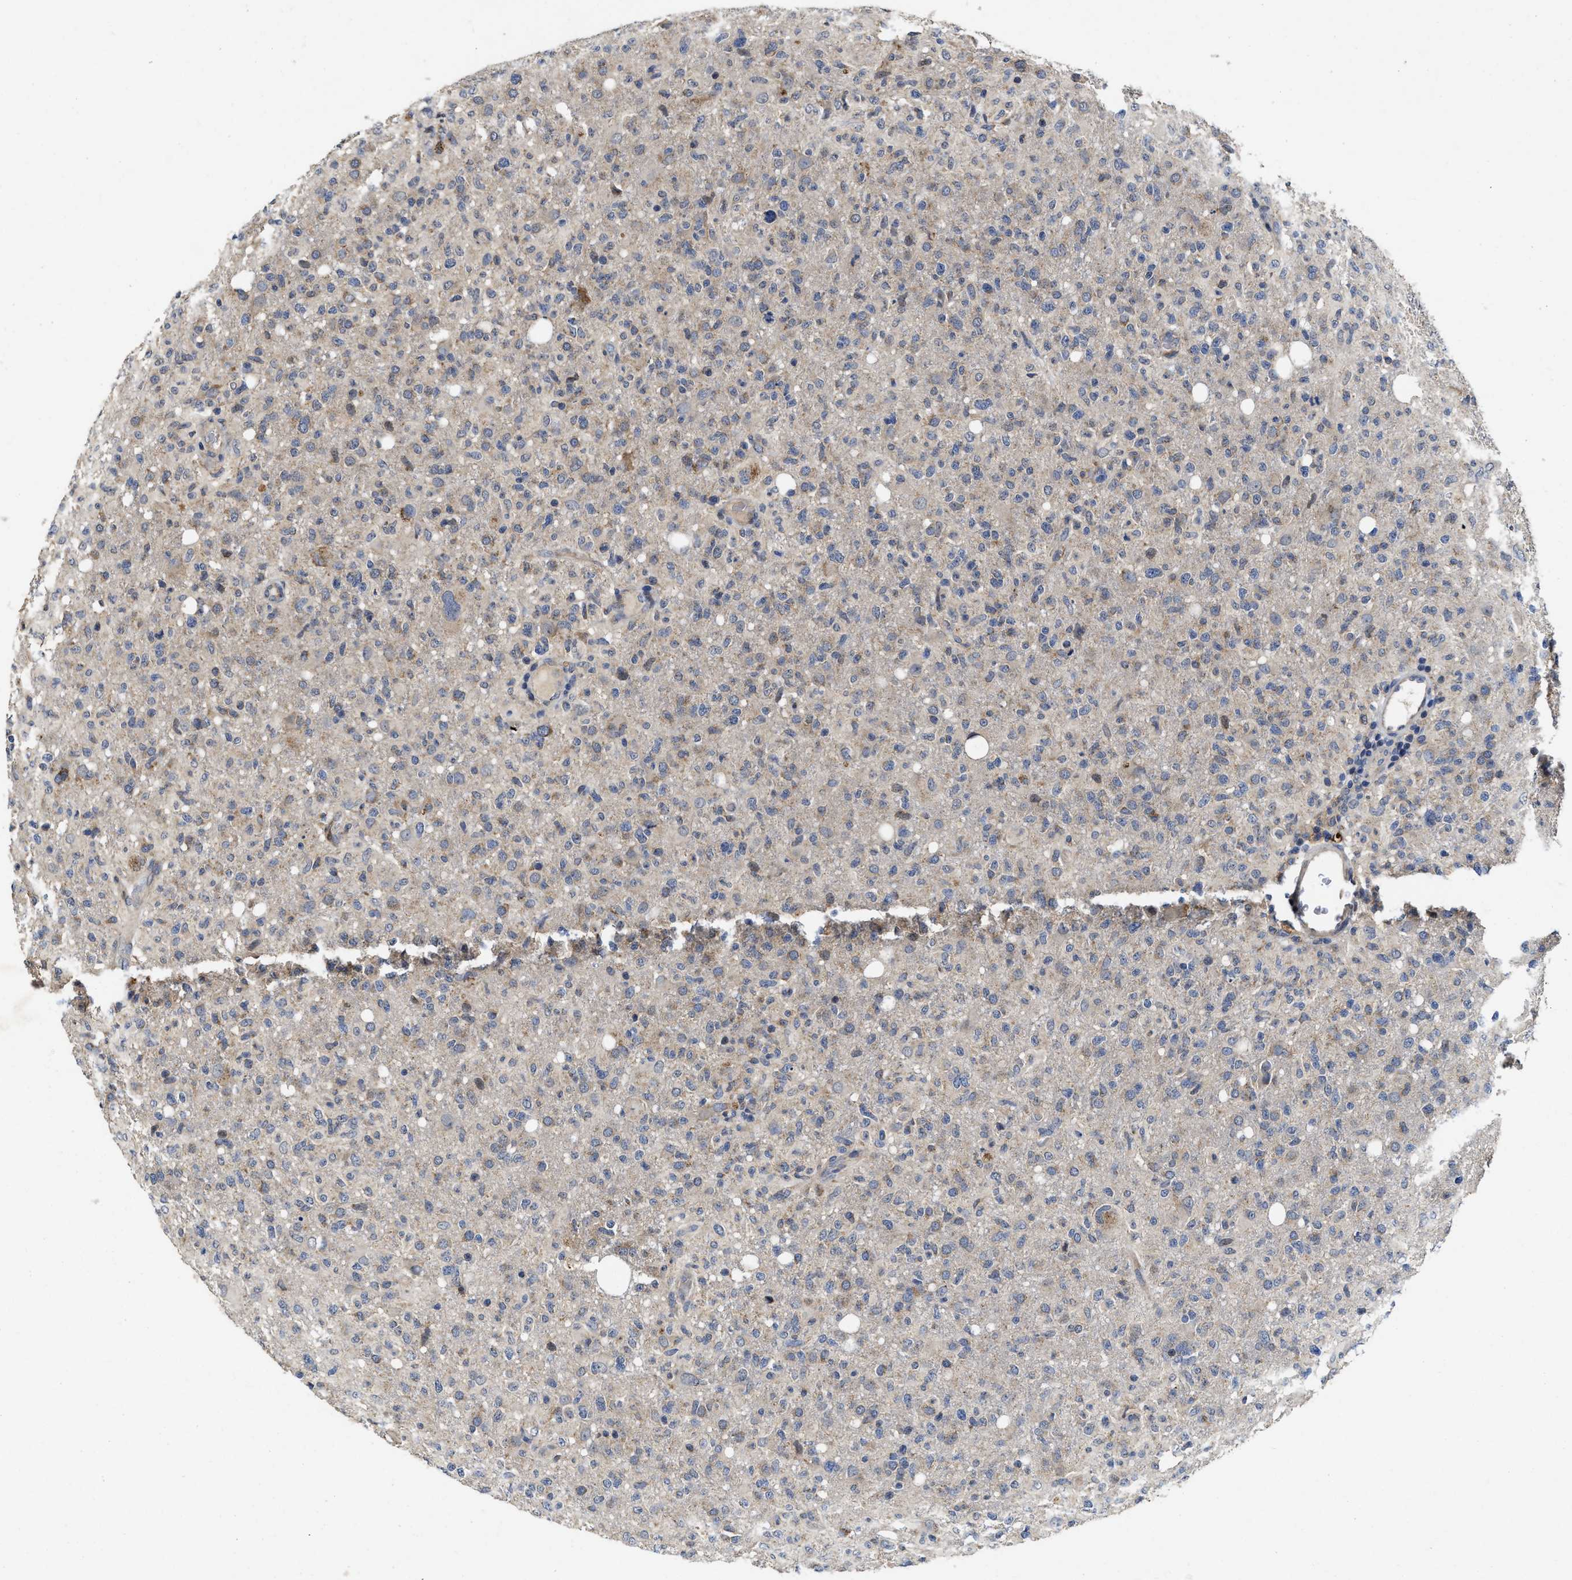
{"staining": {"intensity": "weak", "quantity": "<25%", "location": "cytoplasmic/membranous"}, "tissue": "glioma", "cell_type": "Tumor cells", "image_type": "cancer", "snomed": [{"axis": "morphology", "description": "Glioma, malignant, High grade"}, {"axis": "topography", "description": "Brain"}], "caption": "Image shows no significant protein staining in tumor cells of glioma.", "gene": "SCYL2", "patient": {"sex": "female", "age": 57}}